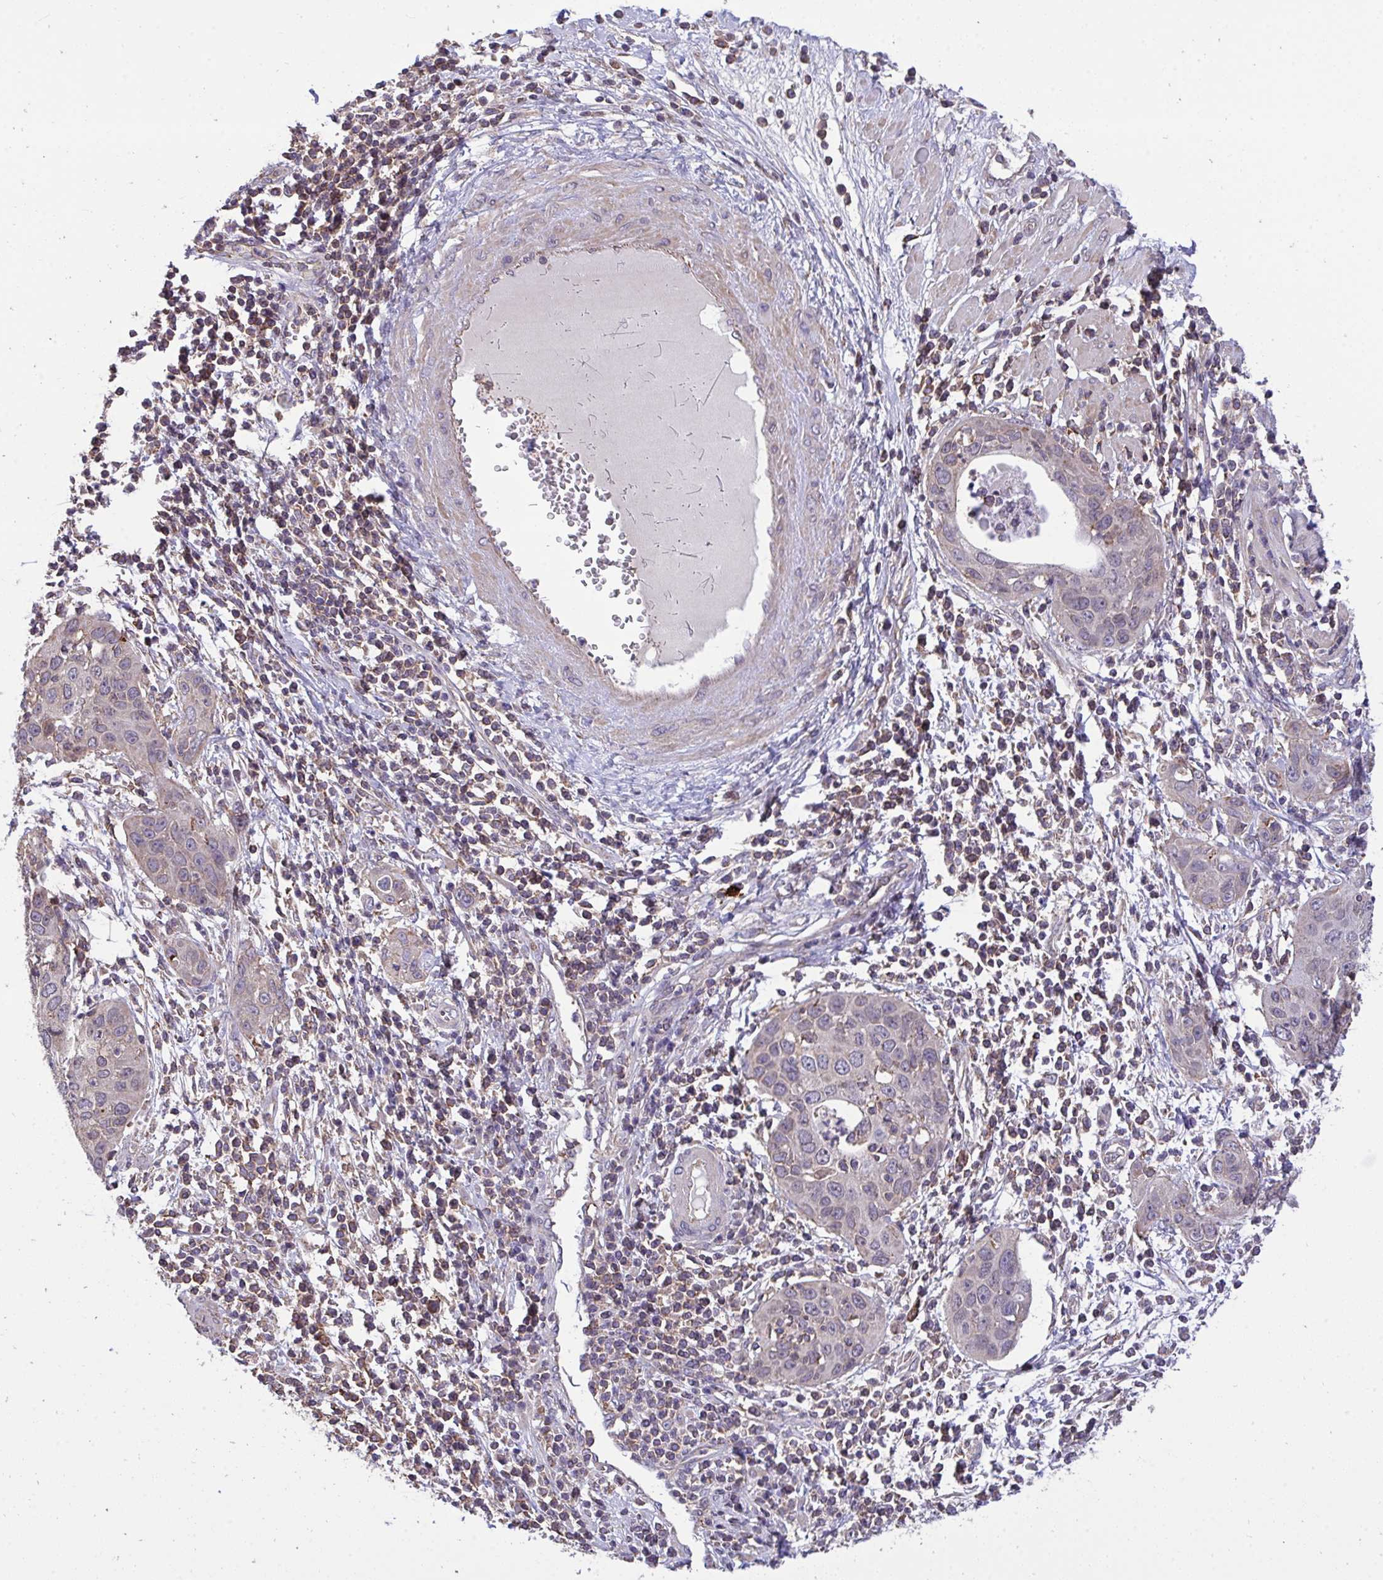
{"staining": {"intensity": "negative", "quantity": "none", "location": "none"}, "tissue": "cervical cancer", "cell_type": "Tumor cells", "image_type": "cancer", "snomed": [{"axis": "morphology", "description": "Squamous cell carcinoma, NOS"}, {"axis": "topography", "description": "Cervix"}], "caption": "This micrograph is of cervical cancer stained with immunohistochemistry to label a protein in brown with the nuclei are counter-stained blue. There is no staining in tumor cells.", "gene": "PPM1H", "patient": {"sex": "female", "age": 36}}